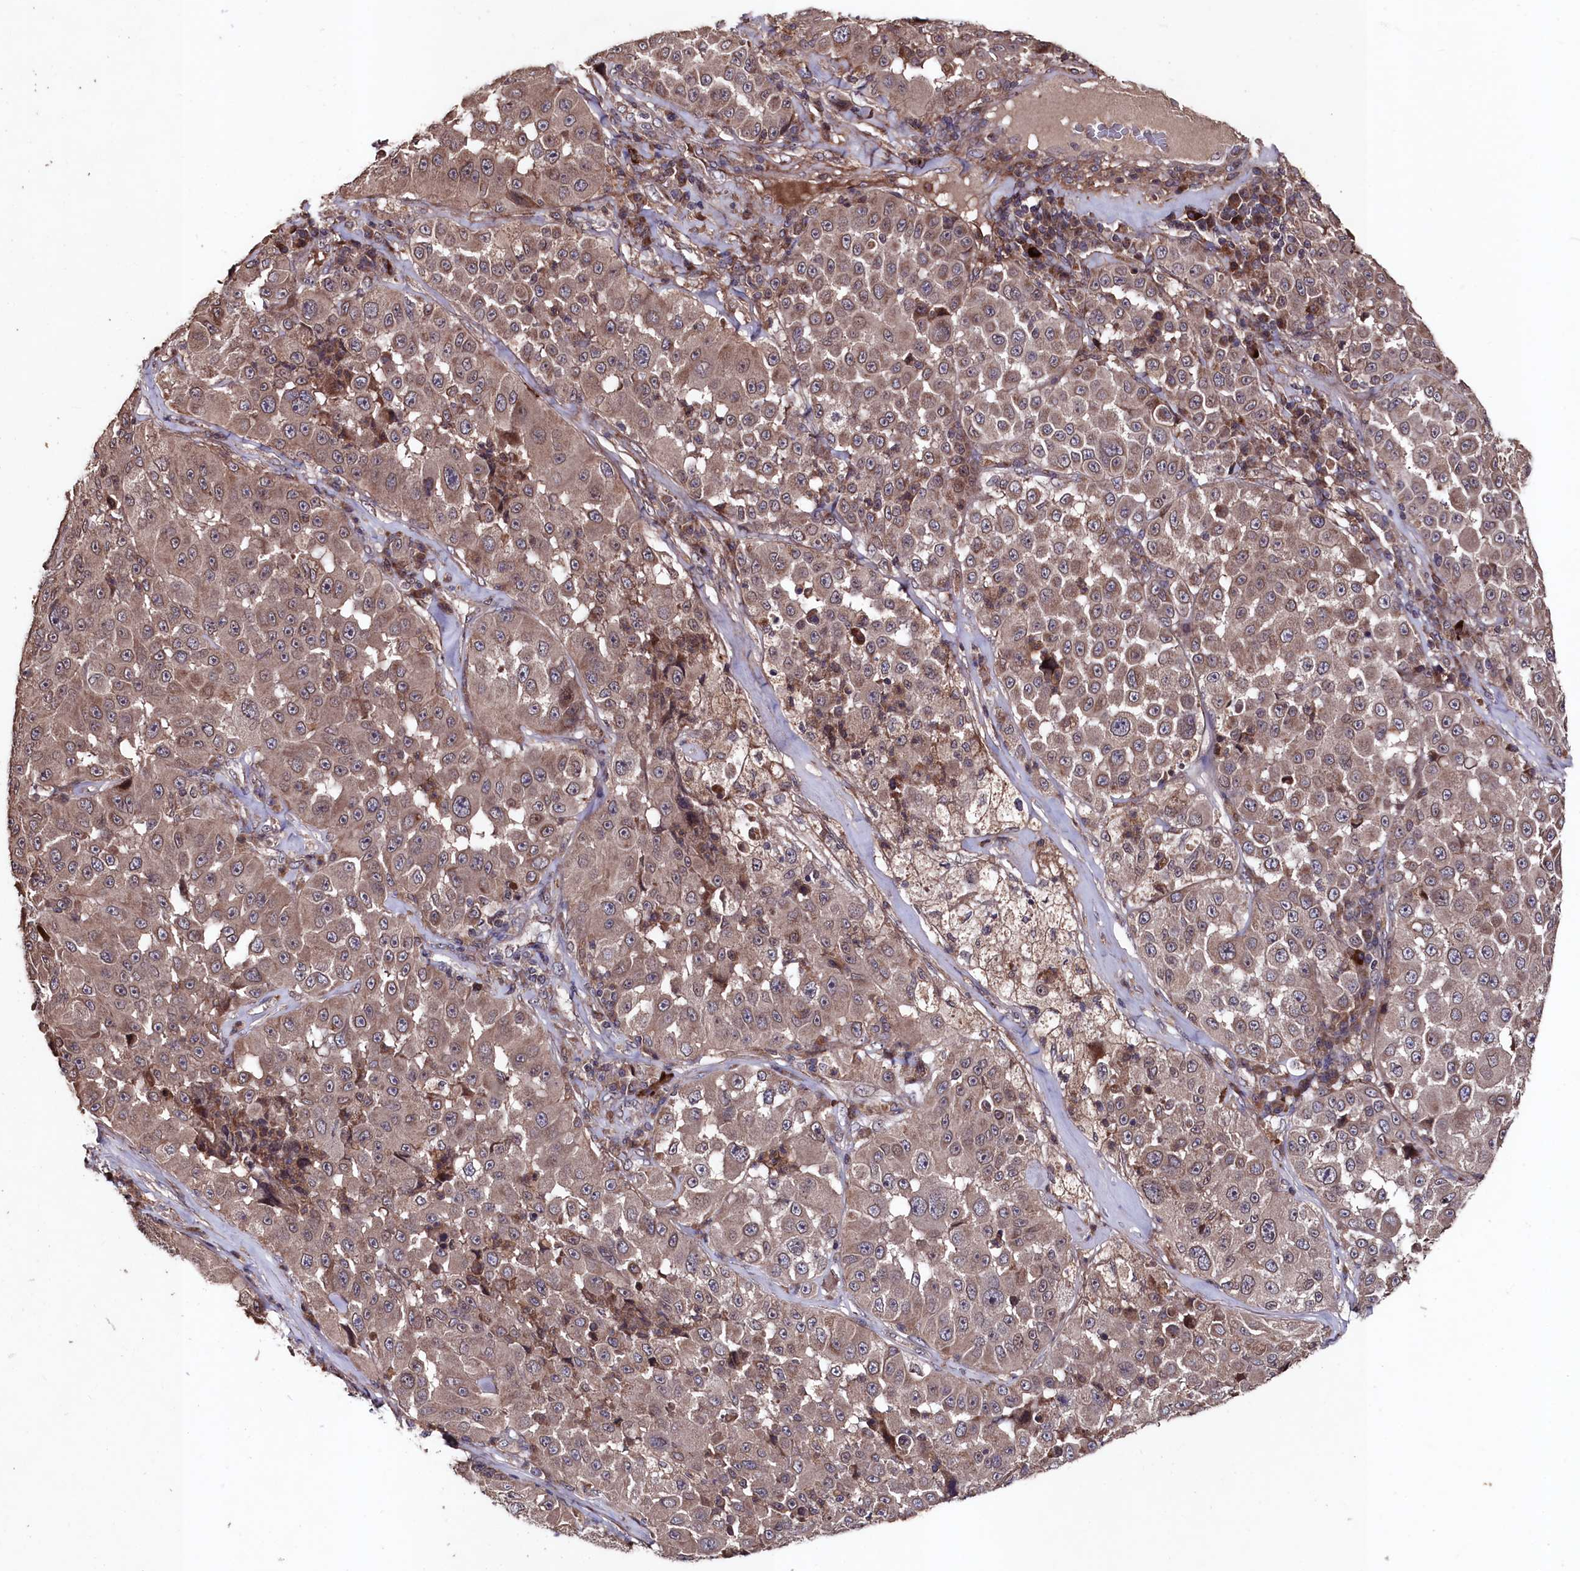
{"staining": {"intensity": "weak", "quantity": ">75%", "location": "cytoplasmic/membranous"}, "tissue": "melanoma", "cell_type": "Tumor cells", "image_type": "cancer", "snomed": [{"axis": "morphology", "description": "Malignant melanoma, Metastatic site"}, {"axis": "topography", "description": "Lymph node"}], "caption": "Malignant melanoma (metastatic site) stained with a brown dye shows weak cytoplasmic/membranous positive positivity in approximately >75% of tumor cells.", "gene": "MYO1H", "patient": {"sex": "male", "age": 62}}